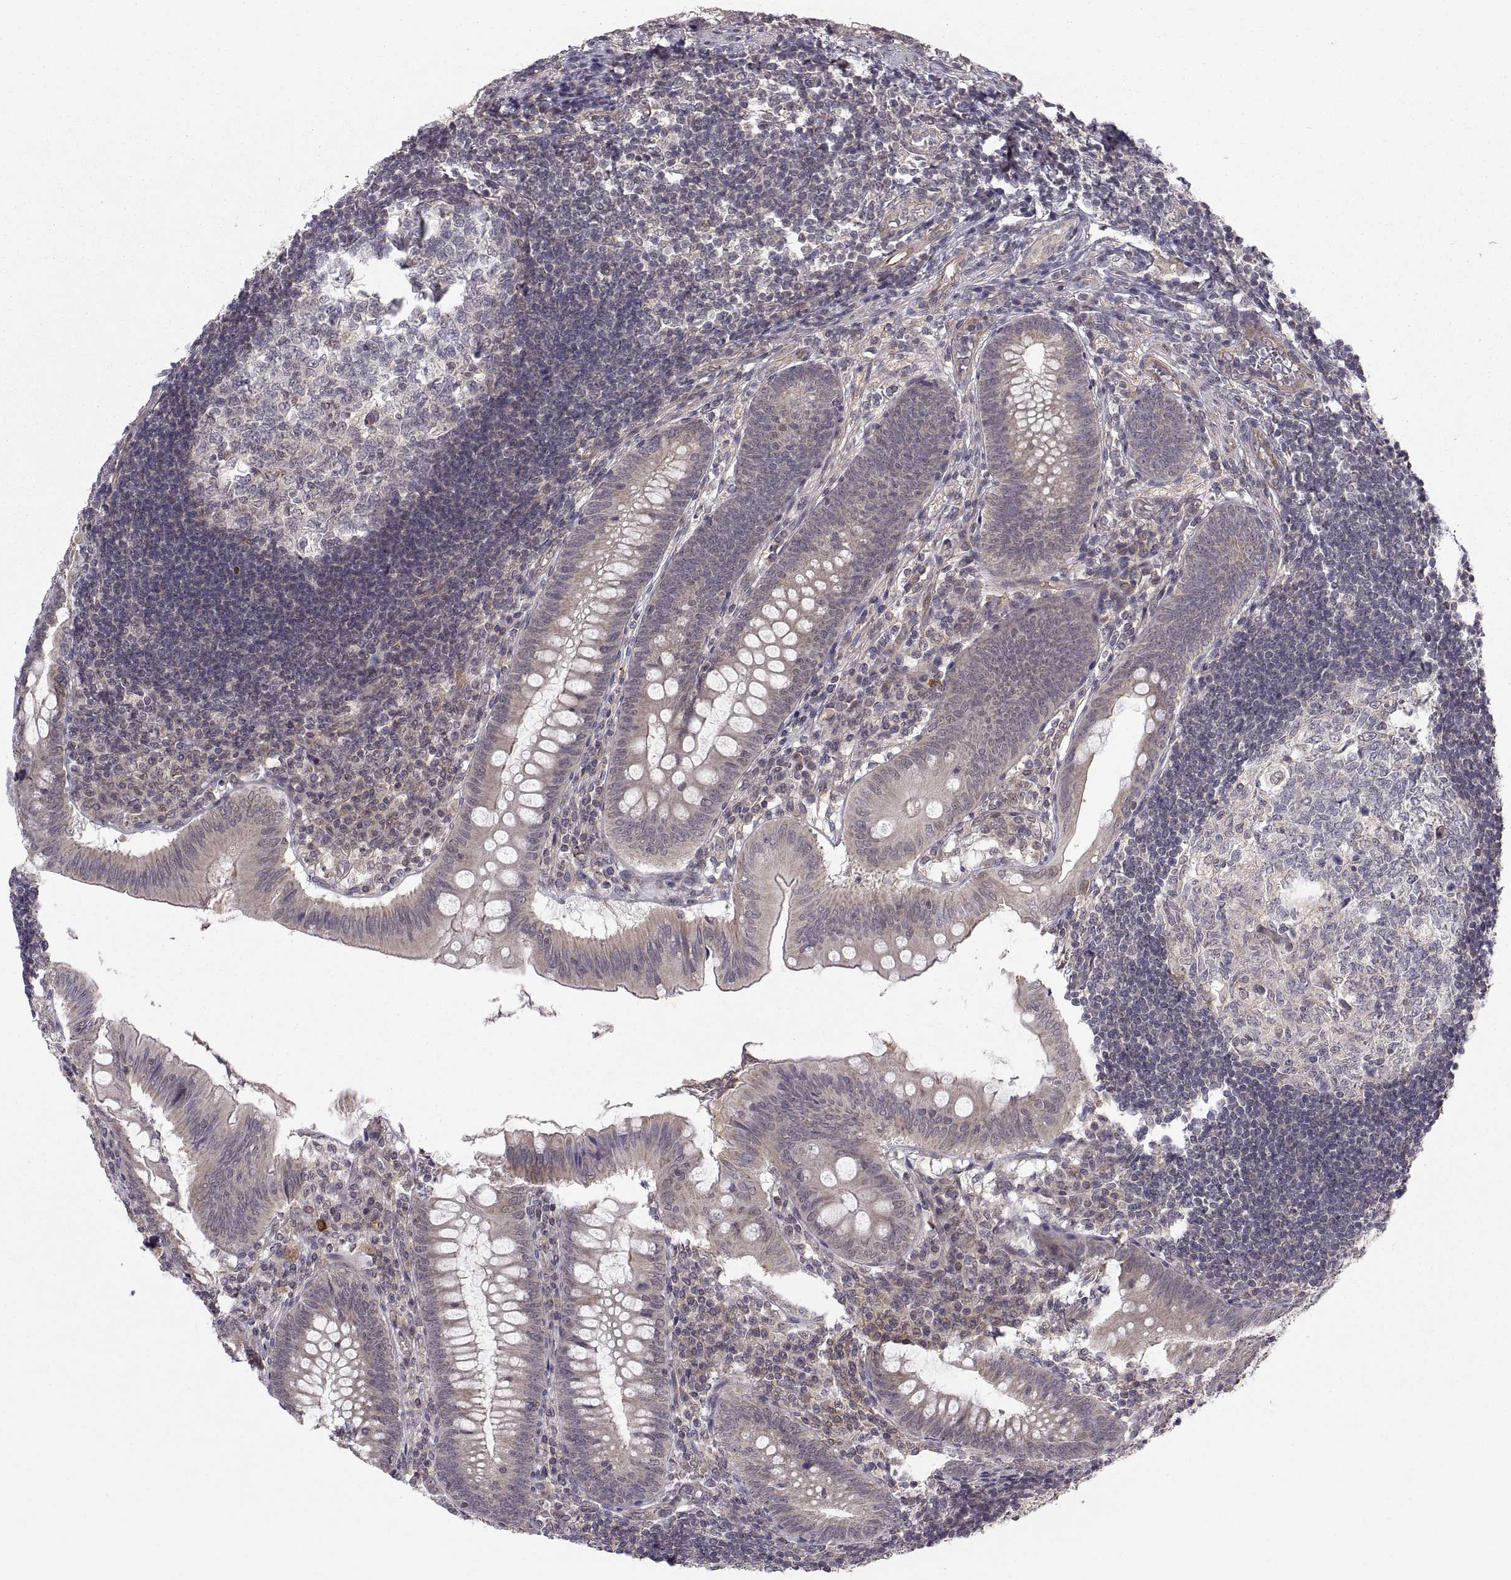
{"staining": {"intensity": "weak", "quantity": "25%-75%", "location": "cytoplasmic/membranous"}, "tissue": "appendix", "cell_type": "Glandular cells", "image_type": "normal", "snomed": [{"axis": "morphology", "description": "Normal tissue, NOS"}, {"axis": "morphology", "description": "Inflammation, NOS"}, {"axis": "topography", "description": "Appendix"}], "caption": "Protein expression analysis of benign appendix reveals weak cytoplasmic/membranous expression in about 25%-75% of glandular cells.", "gene": "ABL2", "patient": {"sex": "male", "age": 16}}